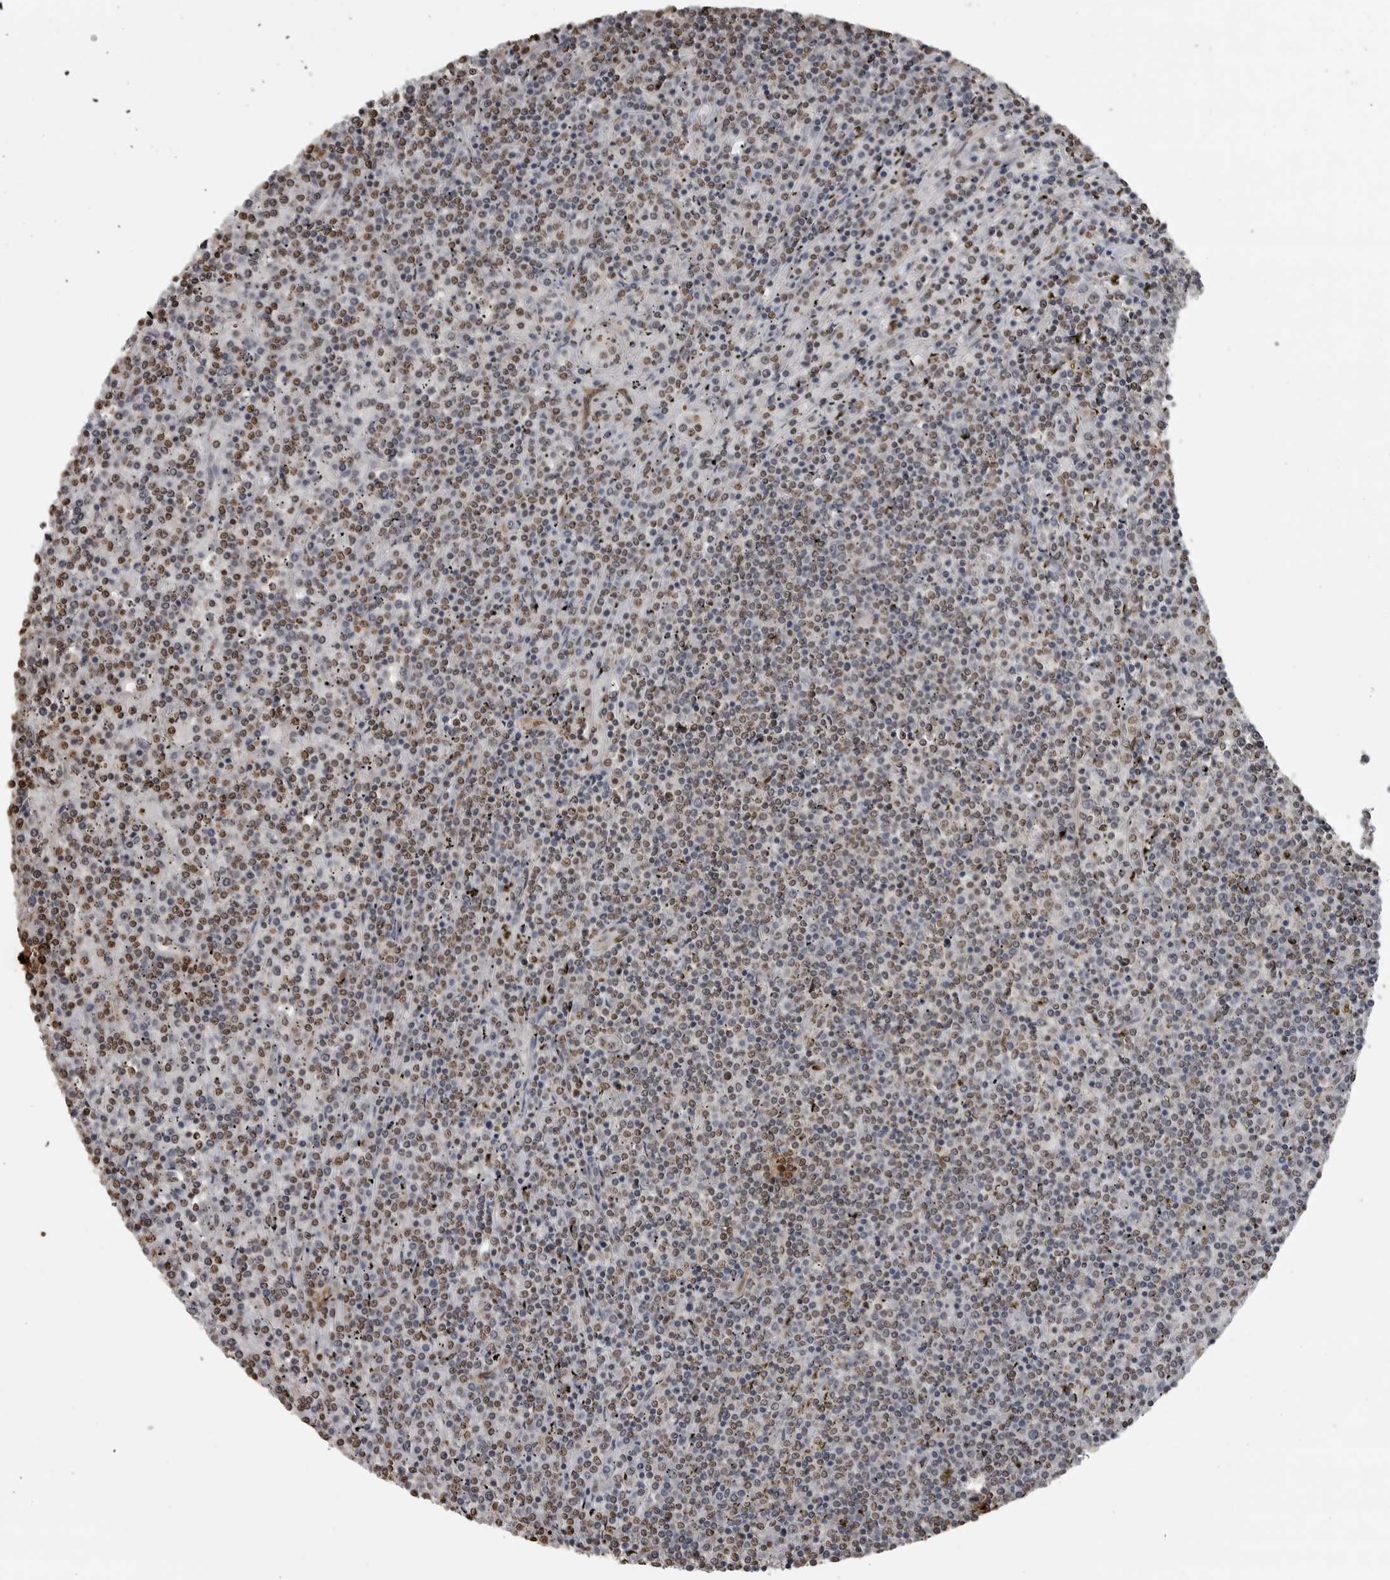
{"staining": {"intensity": "weak", "quantity": ">75%", "location": "nuclear"}, "tissue": "lymphoma", "cell_type": "Tumor cells", "image_type": "cancer", "snomed": [{"axis": "morphology", "description": "Malignant lymphoma, non-Hodgkin's type, Low grade"}, {"axis": "topography", "description": "Spleen"}], "caption": "Approximately >75% of tumor cells in human low-grade malignant lymphoma, non-Hodgkin's type exhibit weak nuclear protein positivity as visualized by brown immunohistochemical staining.", "gene": "SMAD2", "patient": {"sex": "female", "age": 19}}